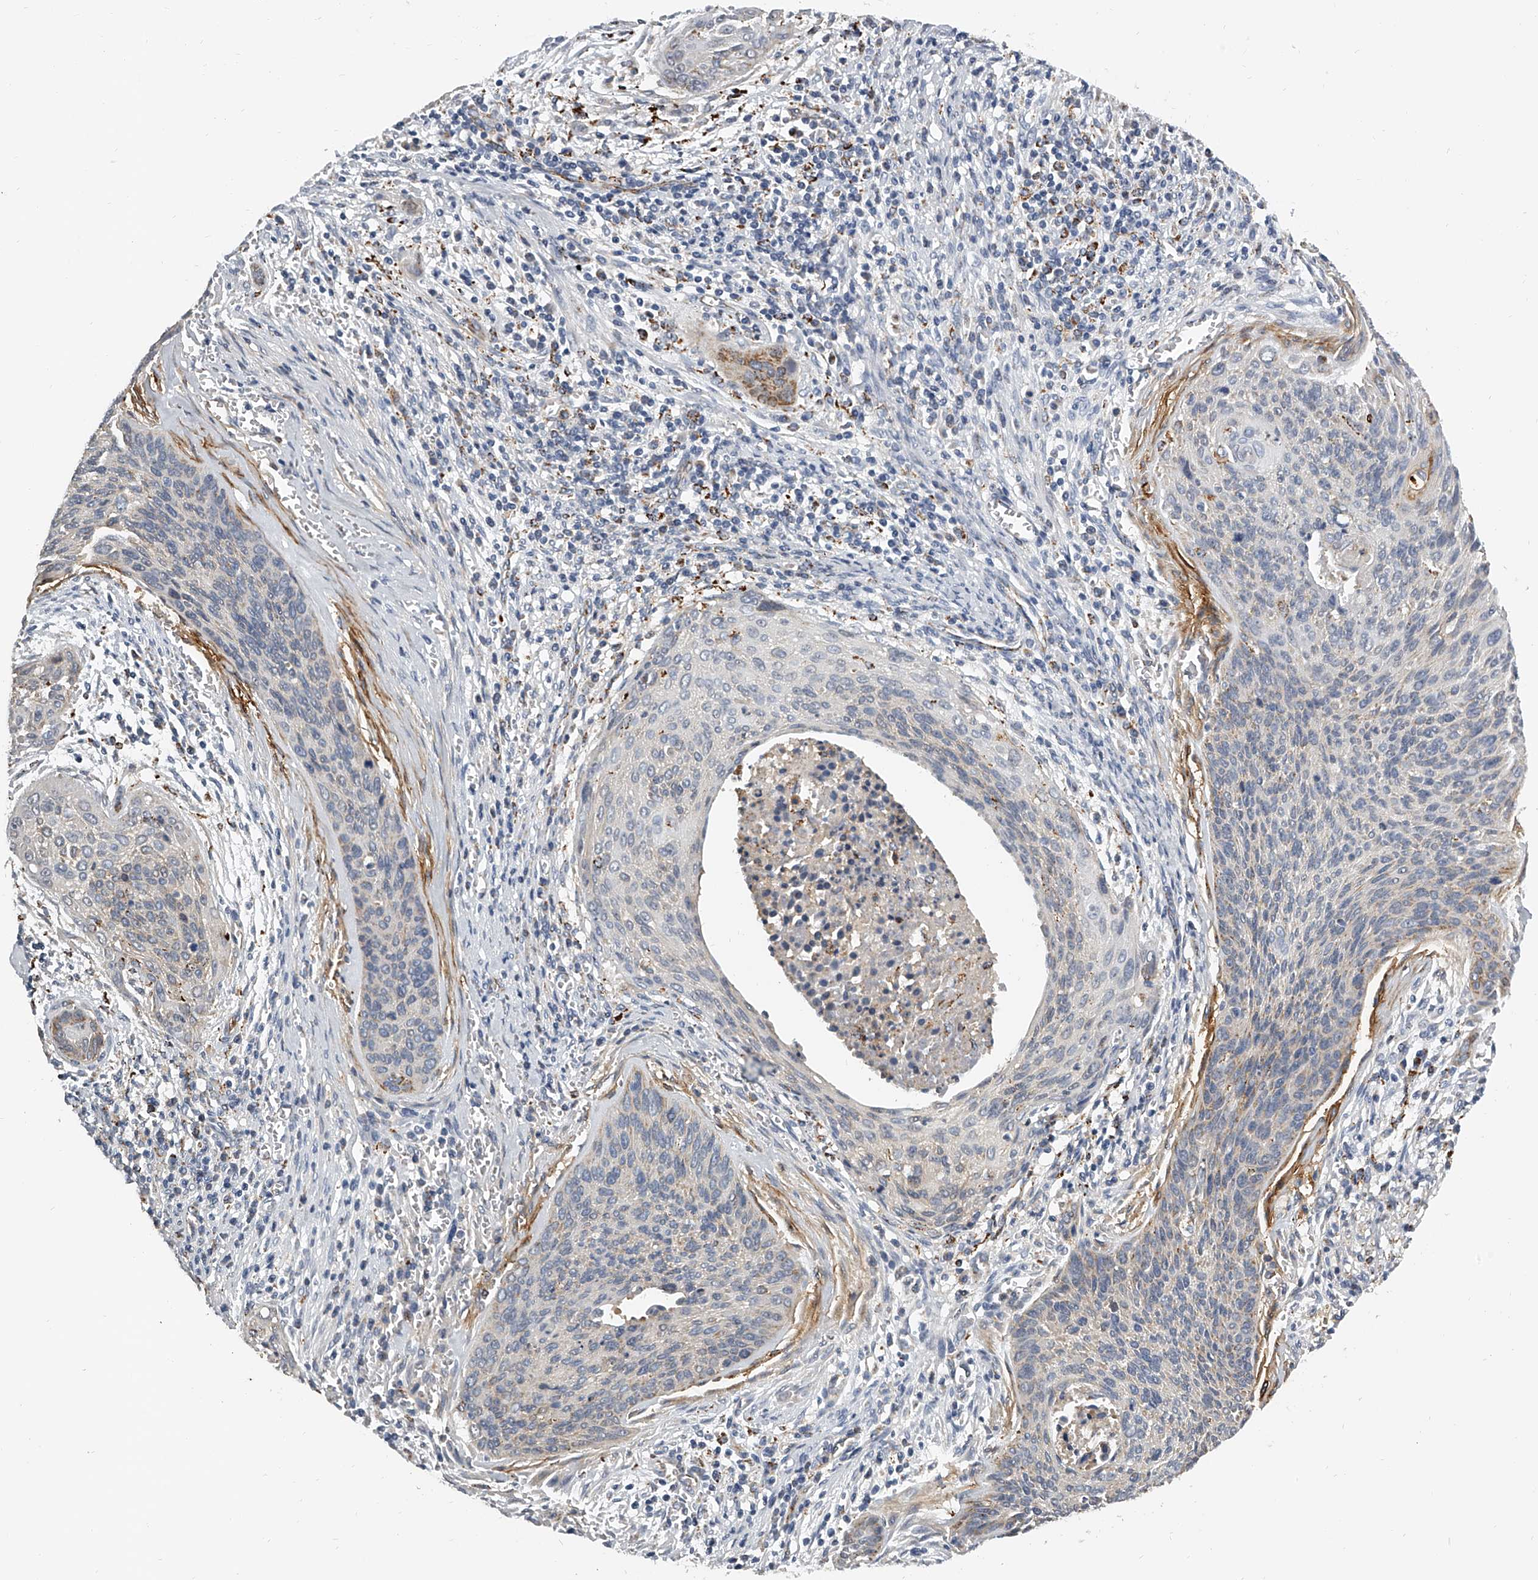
{"staining": {"intensity": "moderate", "quantity": "<25%", "location": "cytoplasmic/membranous"}, "tissue": "cervical cancer", "cell_type": "Tumor cells", "image_type": "cancer", "snomed": [{"axis": "morphology", "description": "Squamous cell carcinoma, NOS"}, {"axis": "topography", "description": "Cervix"}], "caption": "The micrograph exhibits a brown stain indicating the presence of a protein in the cytoplasmic/membranous of tumor cells in cervical cancer.", "gene": "KLHL7", "patient": {"sex": "female", "age": 55}}